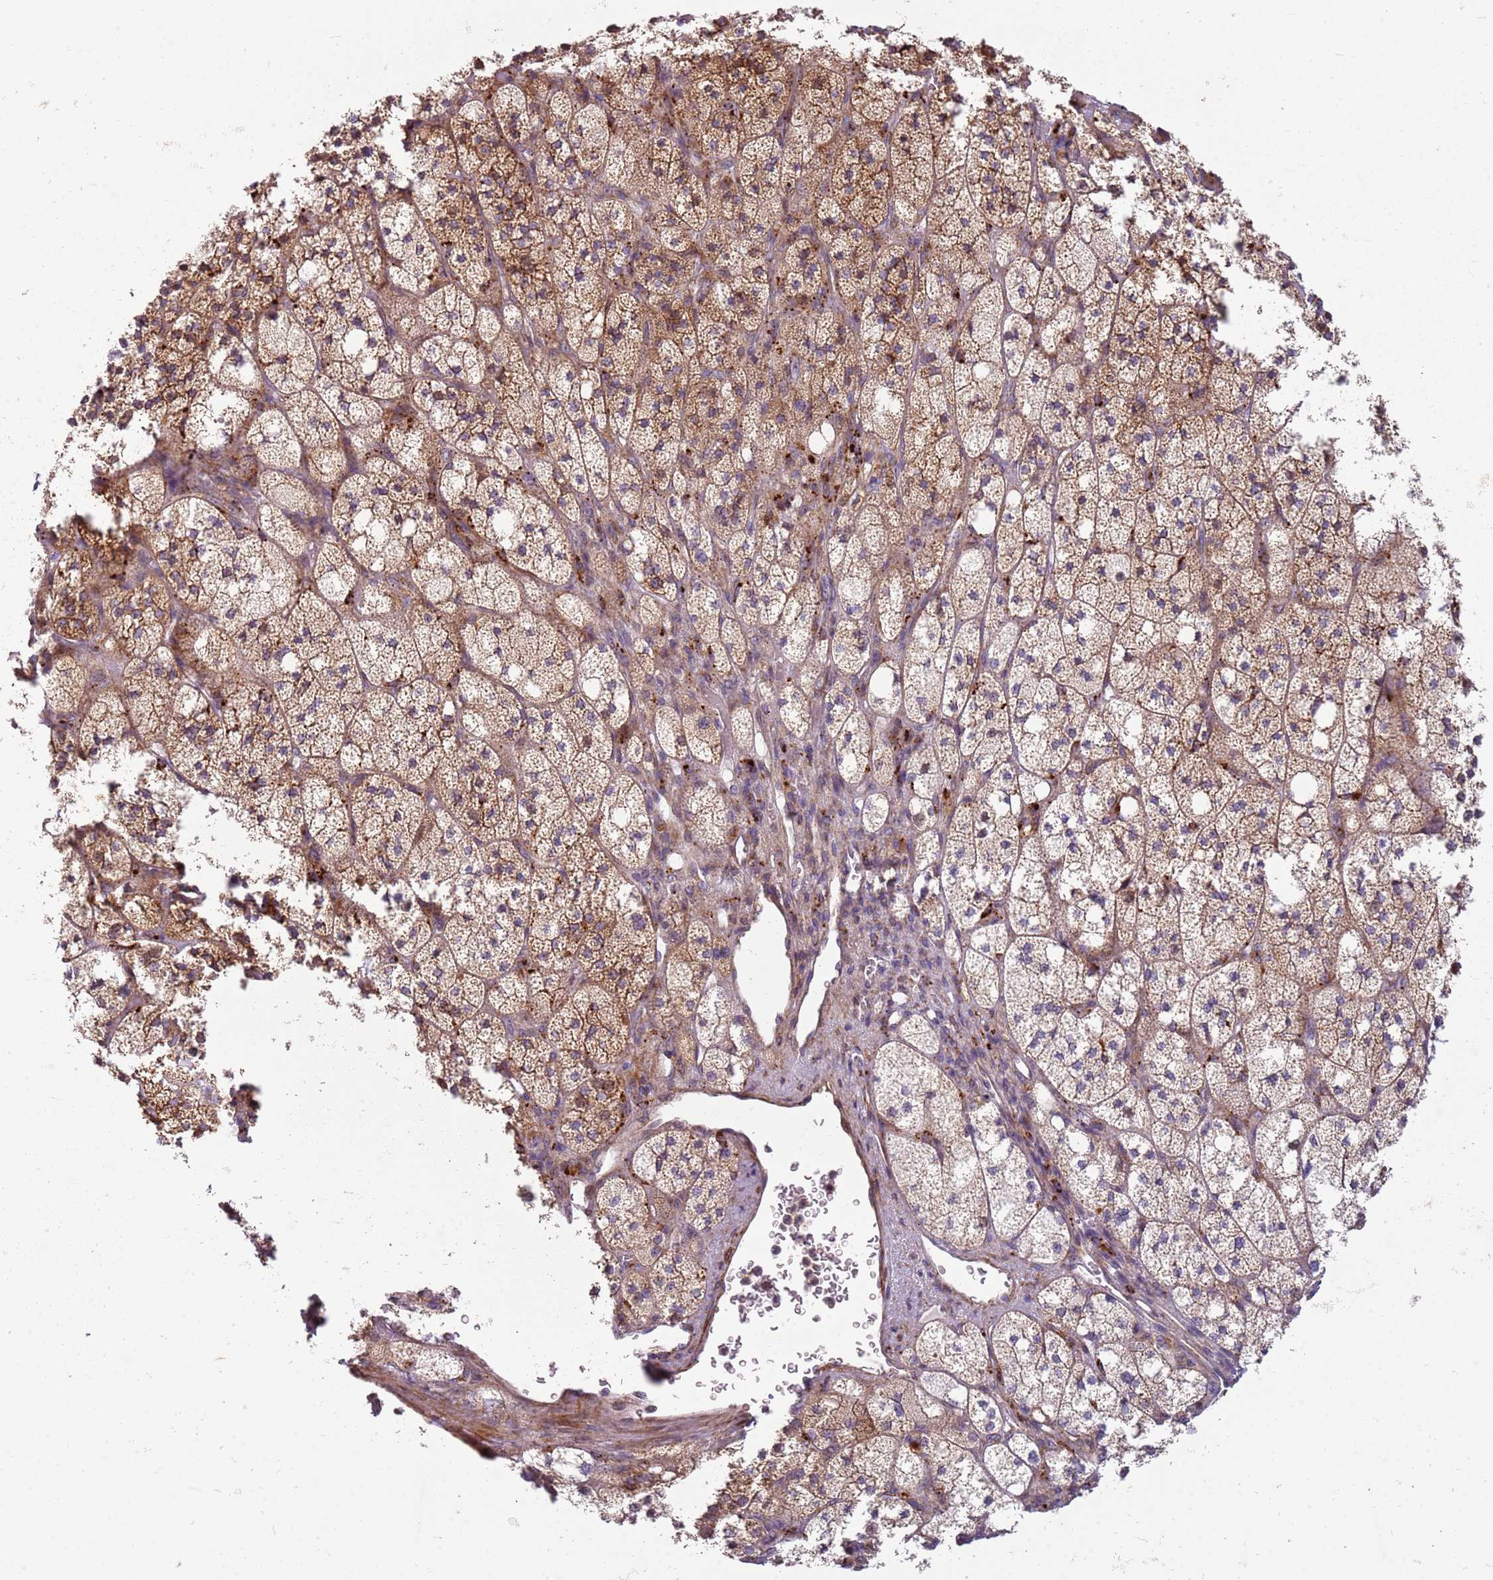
{"staining": {"intensity": "moderate", "quantity": "25%-75%", "location": "cytoplasmic/membranous"}, "tissue": "adrenal gland", "cell_type": "Glandular cells", "image_type": "normal", "snomed": [{"axis": "morphology", "description": "Normal tissue, NOS"}, {"axis": "topography", "description": "Adrenal gland"}], "caption": "Adrenal gland stained for a protein (brown) shows moderate cytoplasmic/membranous positive expression in approximately 25%-75% of glandular cells.", "gene": "PVRIG", "patient": {"sex": "male", "age": 61}}